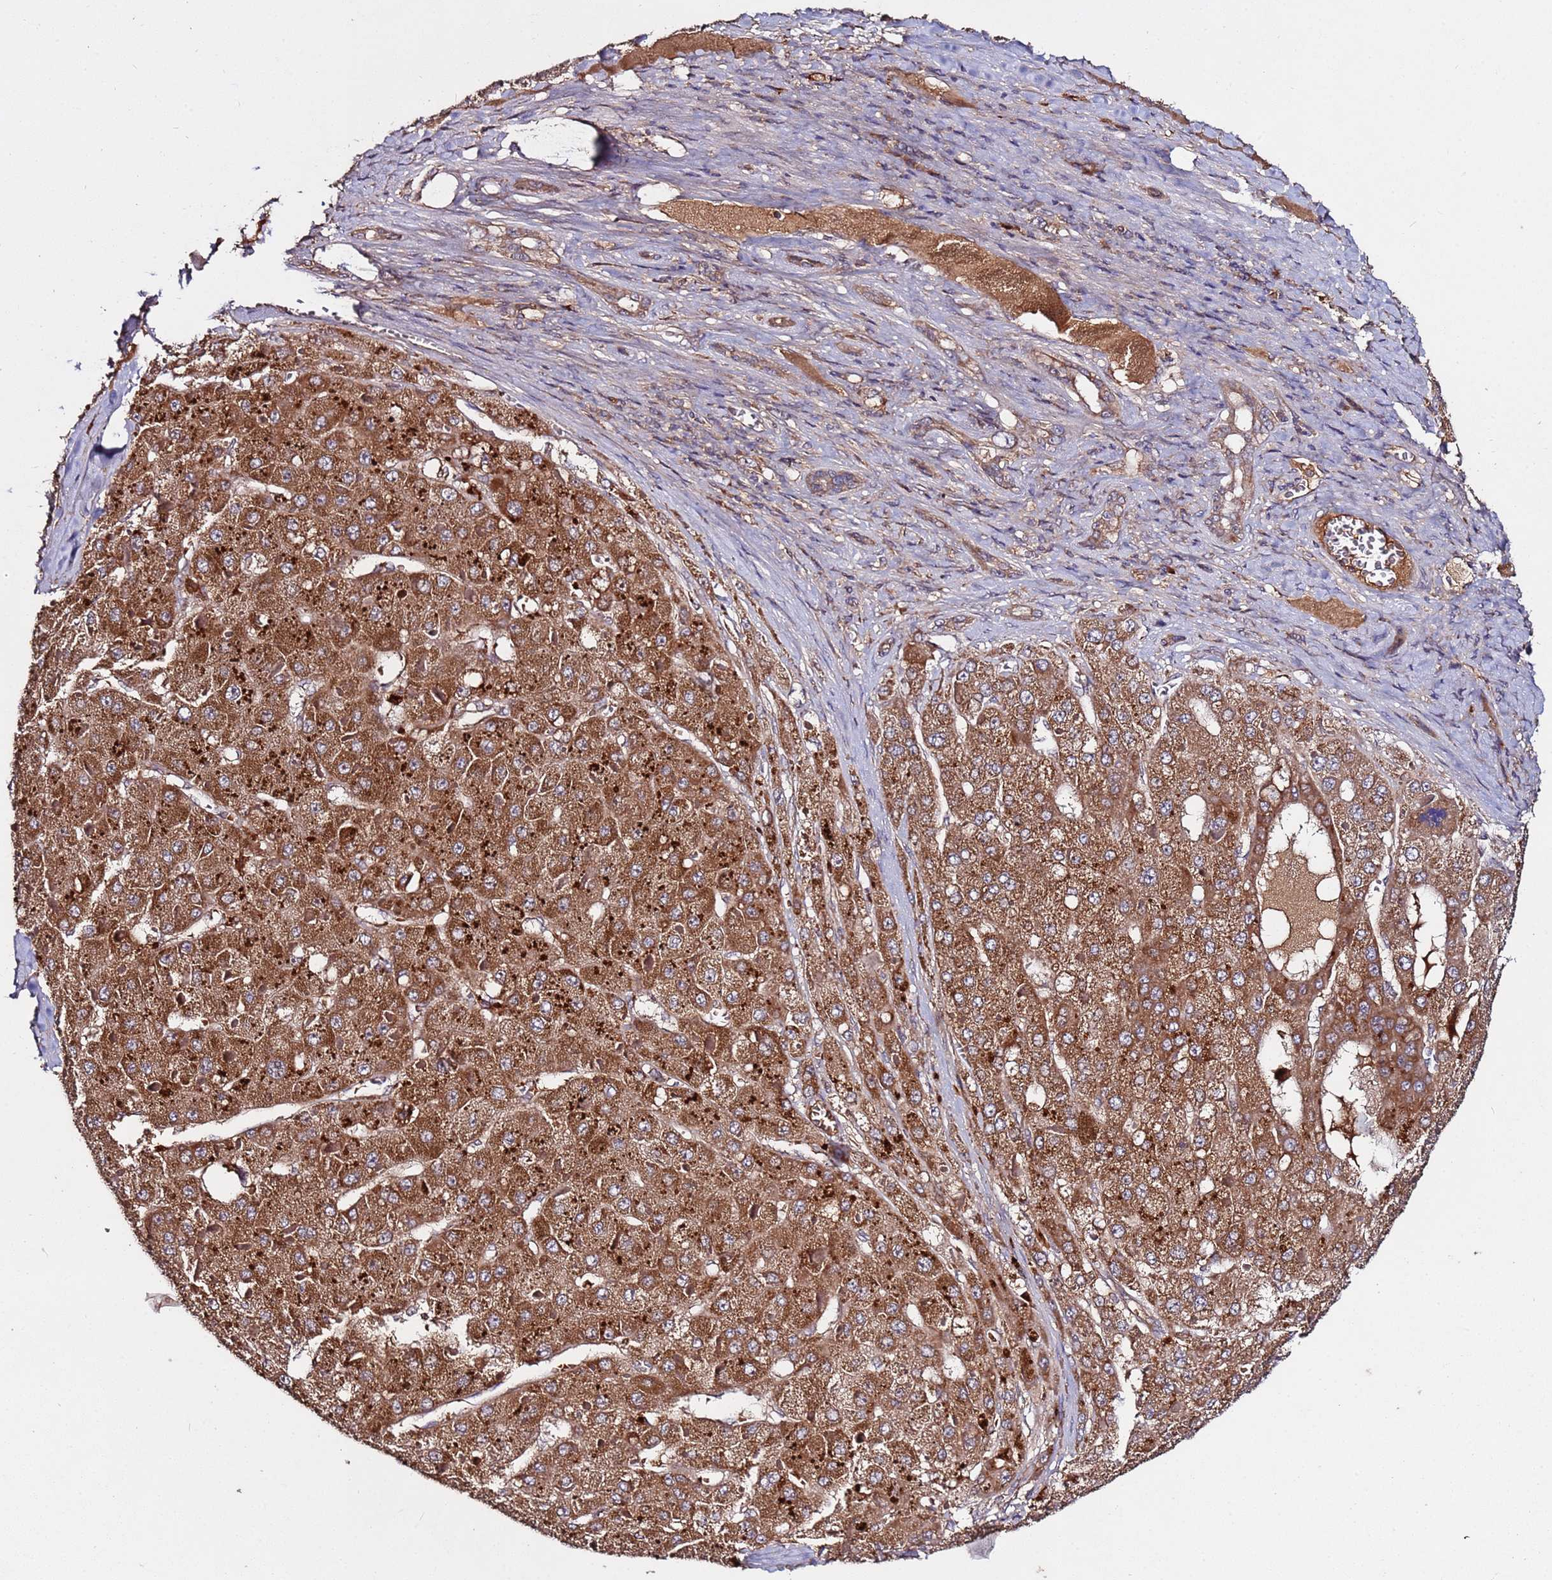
{"staining": {"intensity": "strong", "quantity": ">75%", "location": "cytoplasmic/membranous"}, "tissue": "liver cancer", "cell_type": "Tumor cells", "image_type": "cancer", "snomed": [{"axis": "morphology", "description": "Carcinoma, Hepatocellular, NOS"}, {"axis": "topography", "description": "Liver"}], "caption": "IHC image of neoplastic tissue: human liver hepatocellular carcinoma stained using immunohistochemistry displays high levels of strong protein expression localized specifically in the cytoplasmic/membranous of tumor cells, appearing as a cytoplasmic/membranous brown color.", "gene": "RPS15A", "patient": {"sex": "female", "age": 73}}